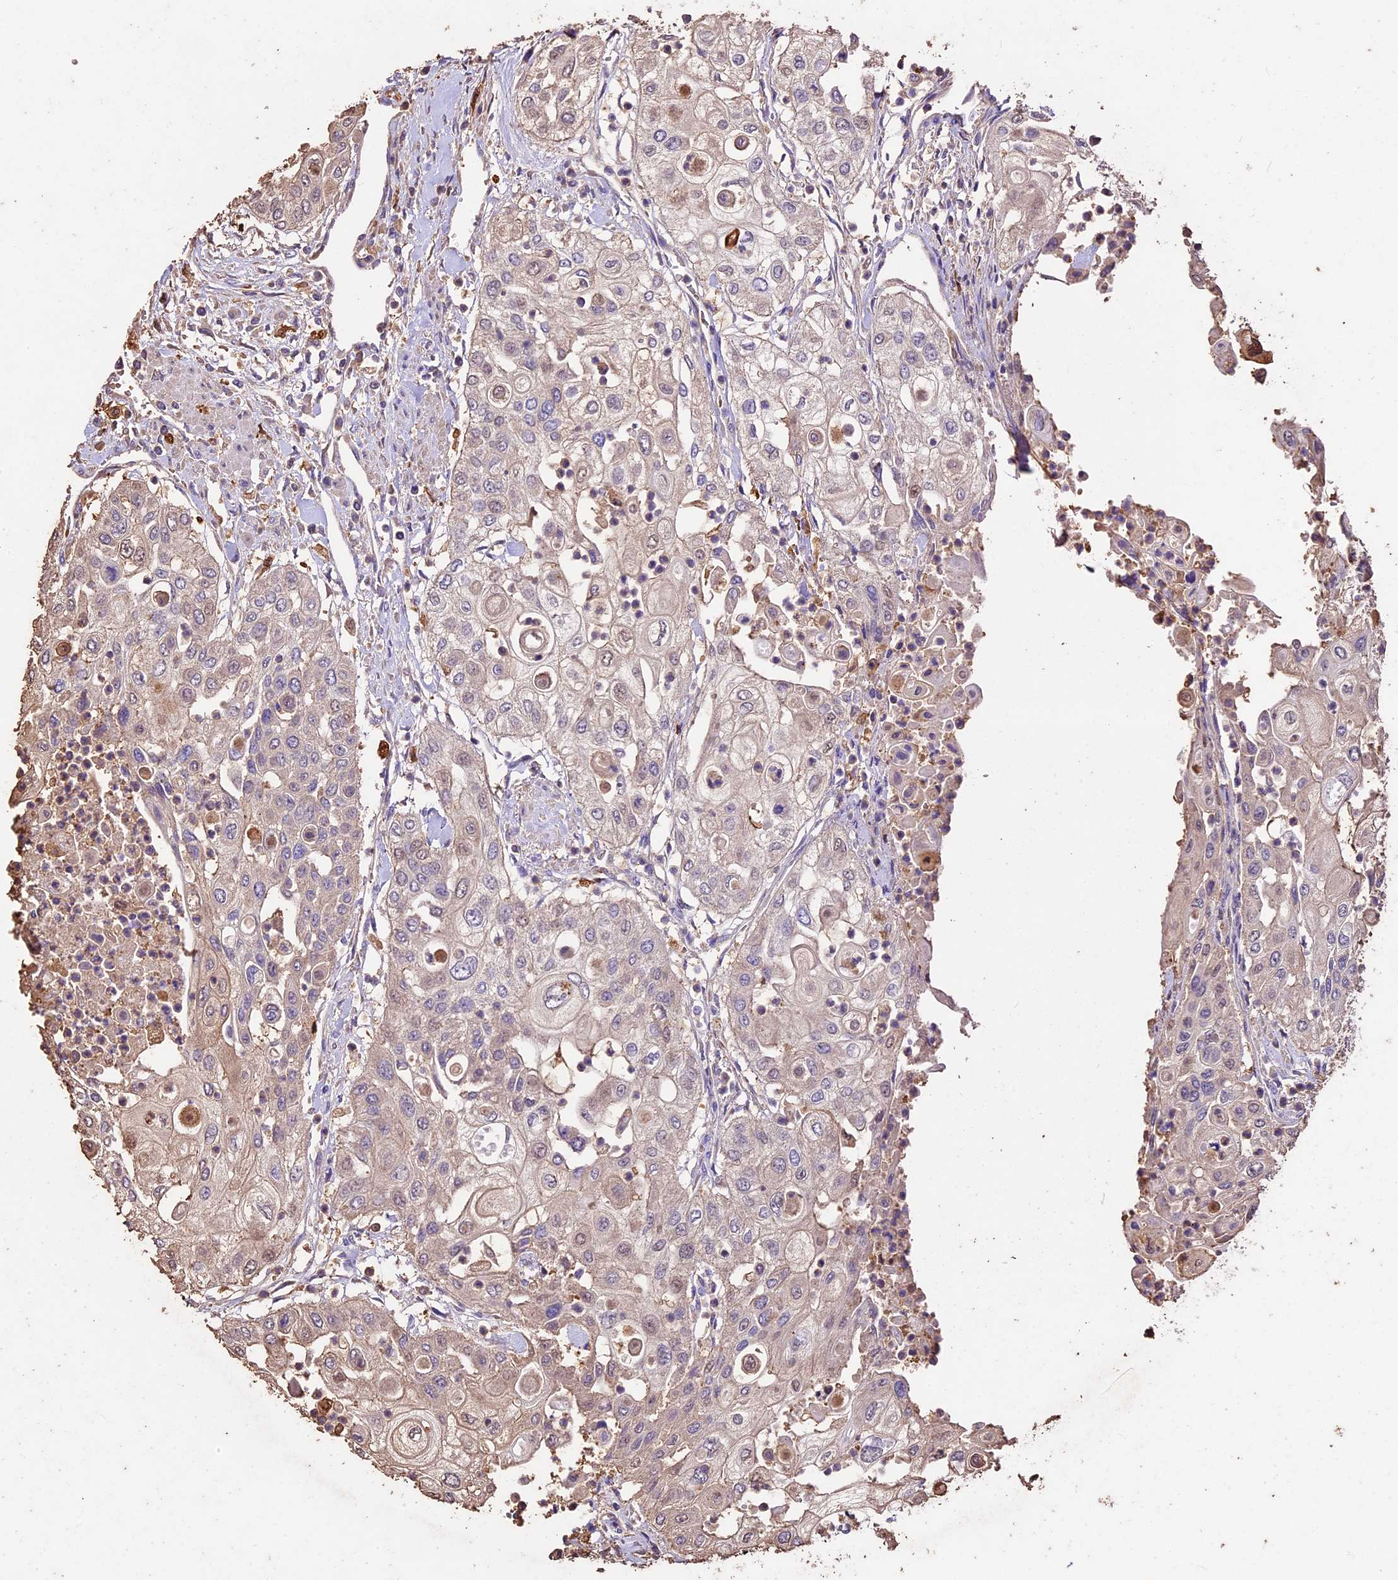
{"staining": {"intensity": "weak", "quantity": "<25%", "location": "cytoplasmic/membranous"}, "tissue": "urothelial cancer", "cell_type": "Tumor cells", "image_type": "cancer", "snomed": [{"axis": "morphology", "description": "Urothelial carcinoma, High grade"}, {"axis": "topography", "description": "Urinary bladder"}], "caption": "The micrograph exhibits no significant positivity in tumor cells of urothelial carcinoma (high-grade).", "gene": "CRLF1", "patient": {"sex": "female", "age": 79}}